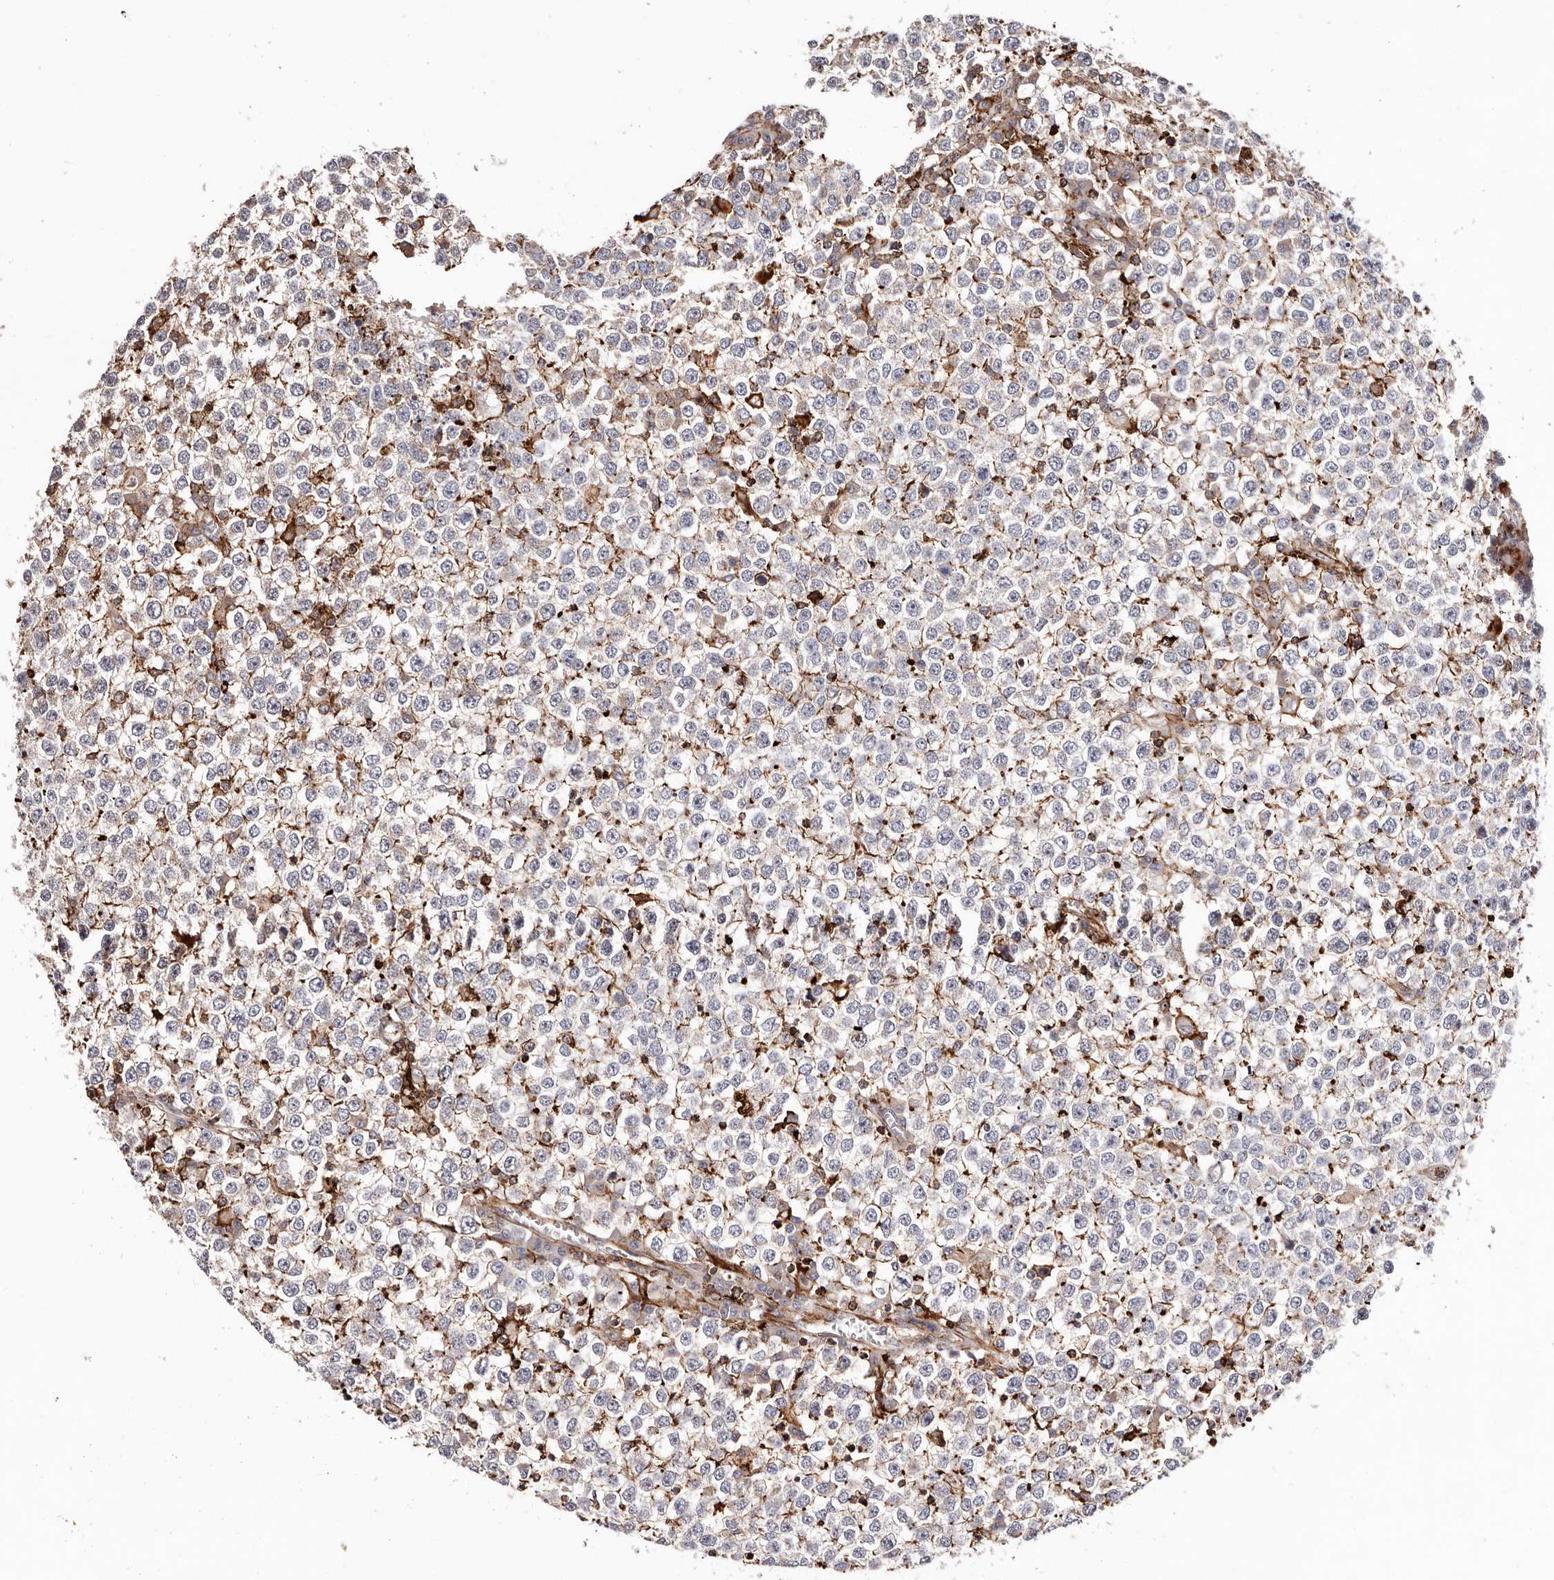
{"staining": {"intensity": "moderate", "quantity": "<25%", "location": "cytoplasmic/membranous"}, "tissue": "testis cancer", "cell_type": "Tumor cells", "image_type": "cancer", "snomed": [{"axis": "morphology", "description": "Seminoma, NOS"}, {"axis": "topography", "description": "Testis"}], "caption": "Immunohistochemistry micrograph of neoplastic tissue: human seminoma (testis) stained using immunohistochemistry shows low levels of moderate protein expression localized specifically in the cytoplasmic/membranous of tumor cells, appearing as a cytoplasmic/membranous brown color.", "gene": "PTPN22", "patient": {"sex": "male", "age": 65}}